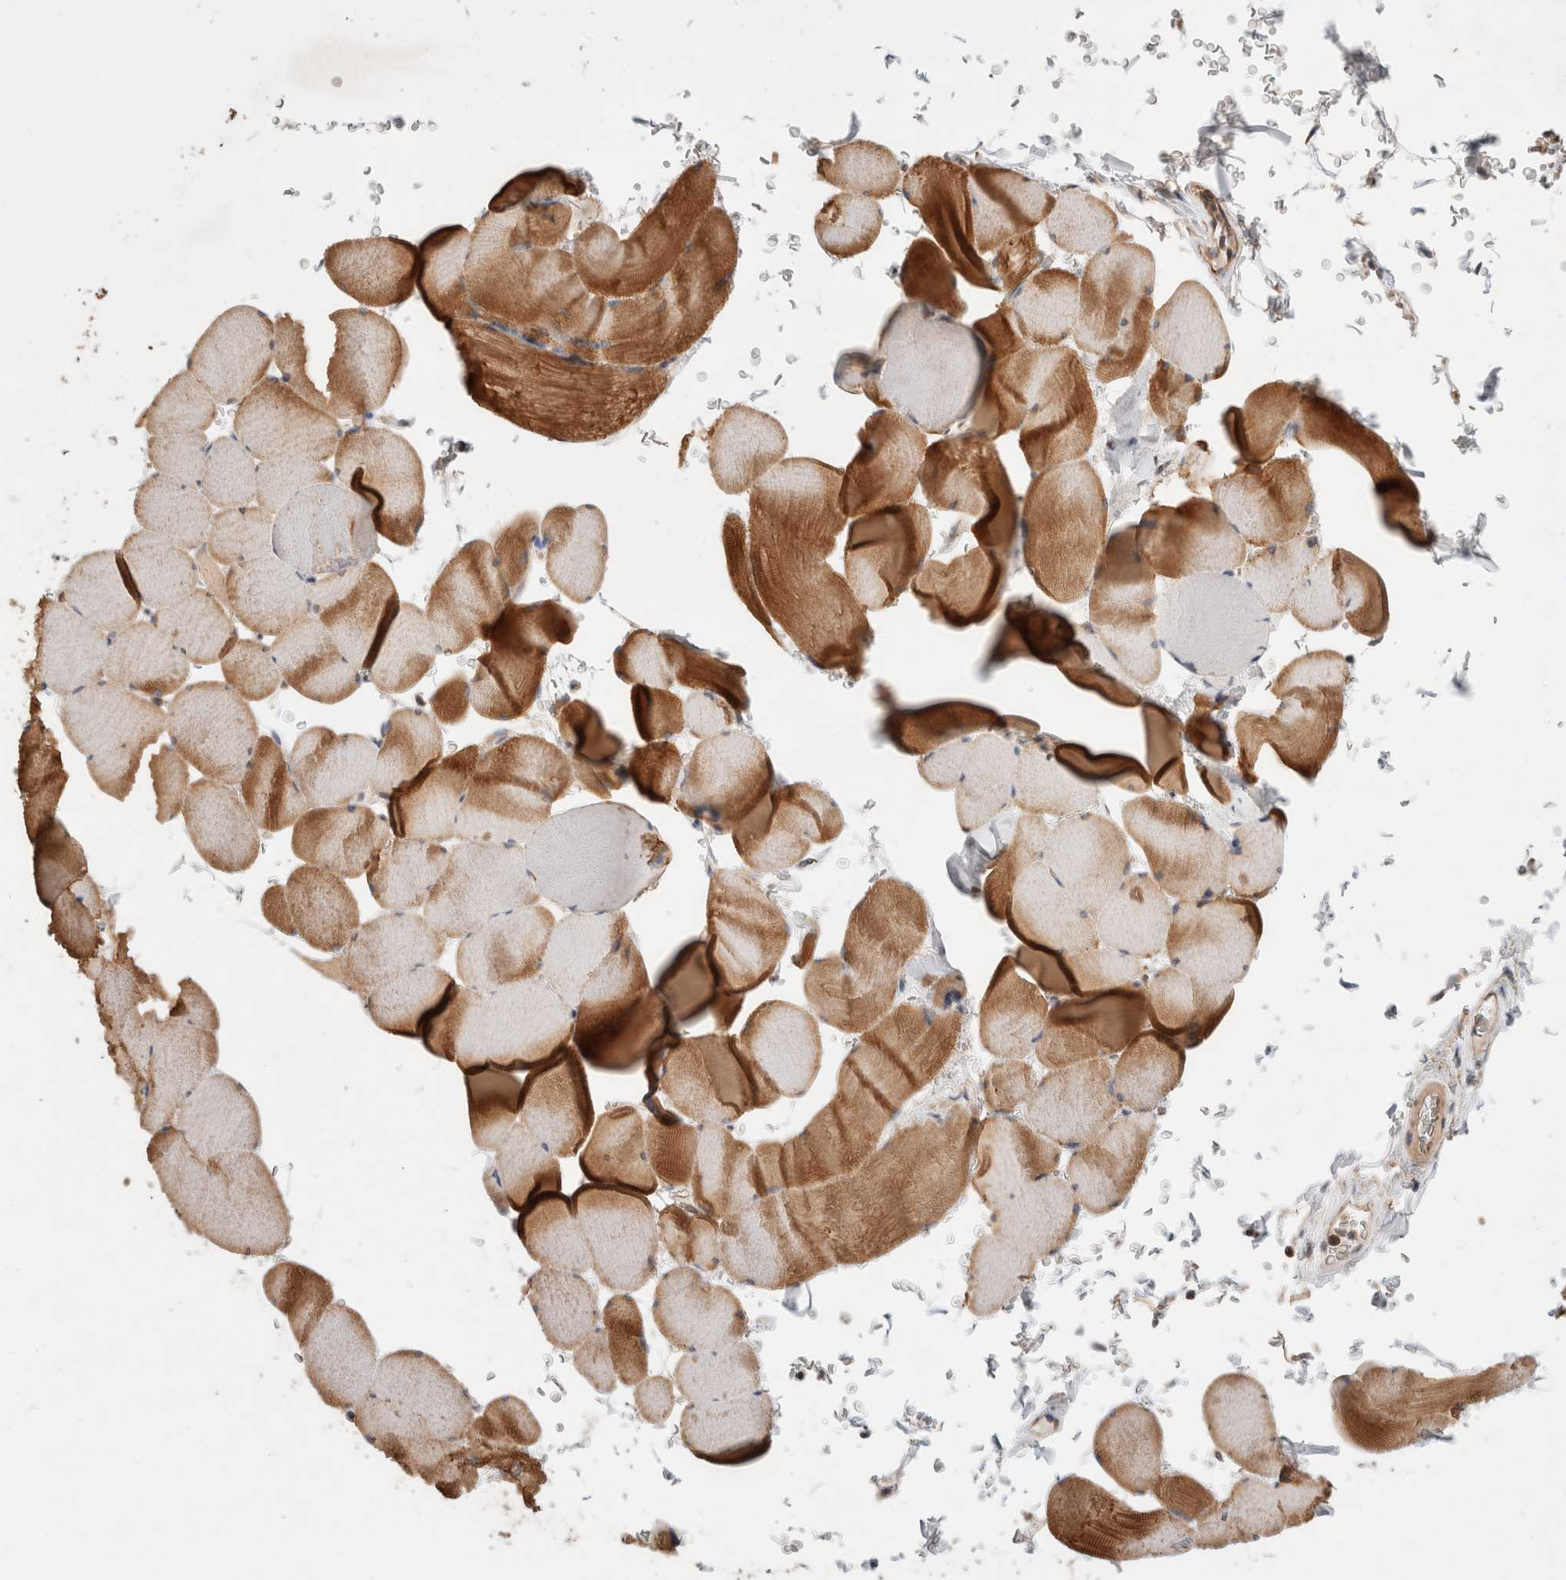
{"staining": {"intensity": "moderate", "quantity": ">75%", "location": "cytoplasmic/membranous"}, "tissue": "skeletal muscle", "cell_type": "Myocytes", "image_type": "normal", "snomed": [{"axis": "morphology", "description": "Normal tissue, NOS"}, {"axis": "topography", "description": "Skeletal muscle"}], "caption": "Immunohistochemistry photomicrograph of unremarkable skeletal muscle: skeletal muscle stained using IHC reveals medium levels of moderate protein expression localized specifically in the cytoplasmic/membranous of myocytes, appearing as a cytoplasmic/membranous brown color.", "gene": "HROB", "patient": {"sex": "male", "age": 62}}